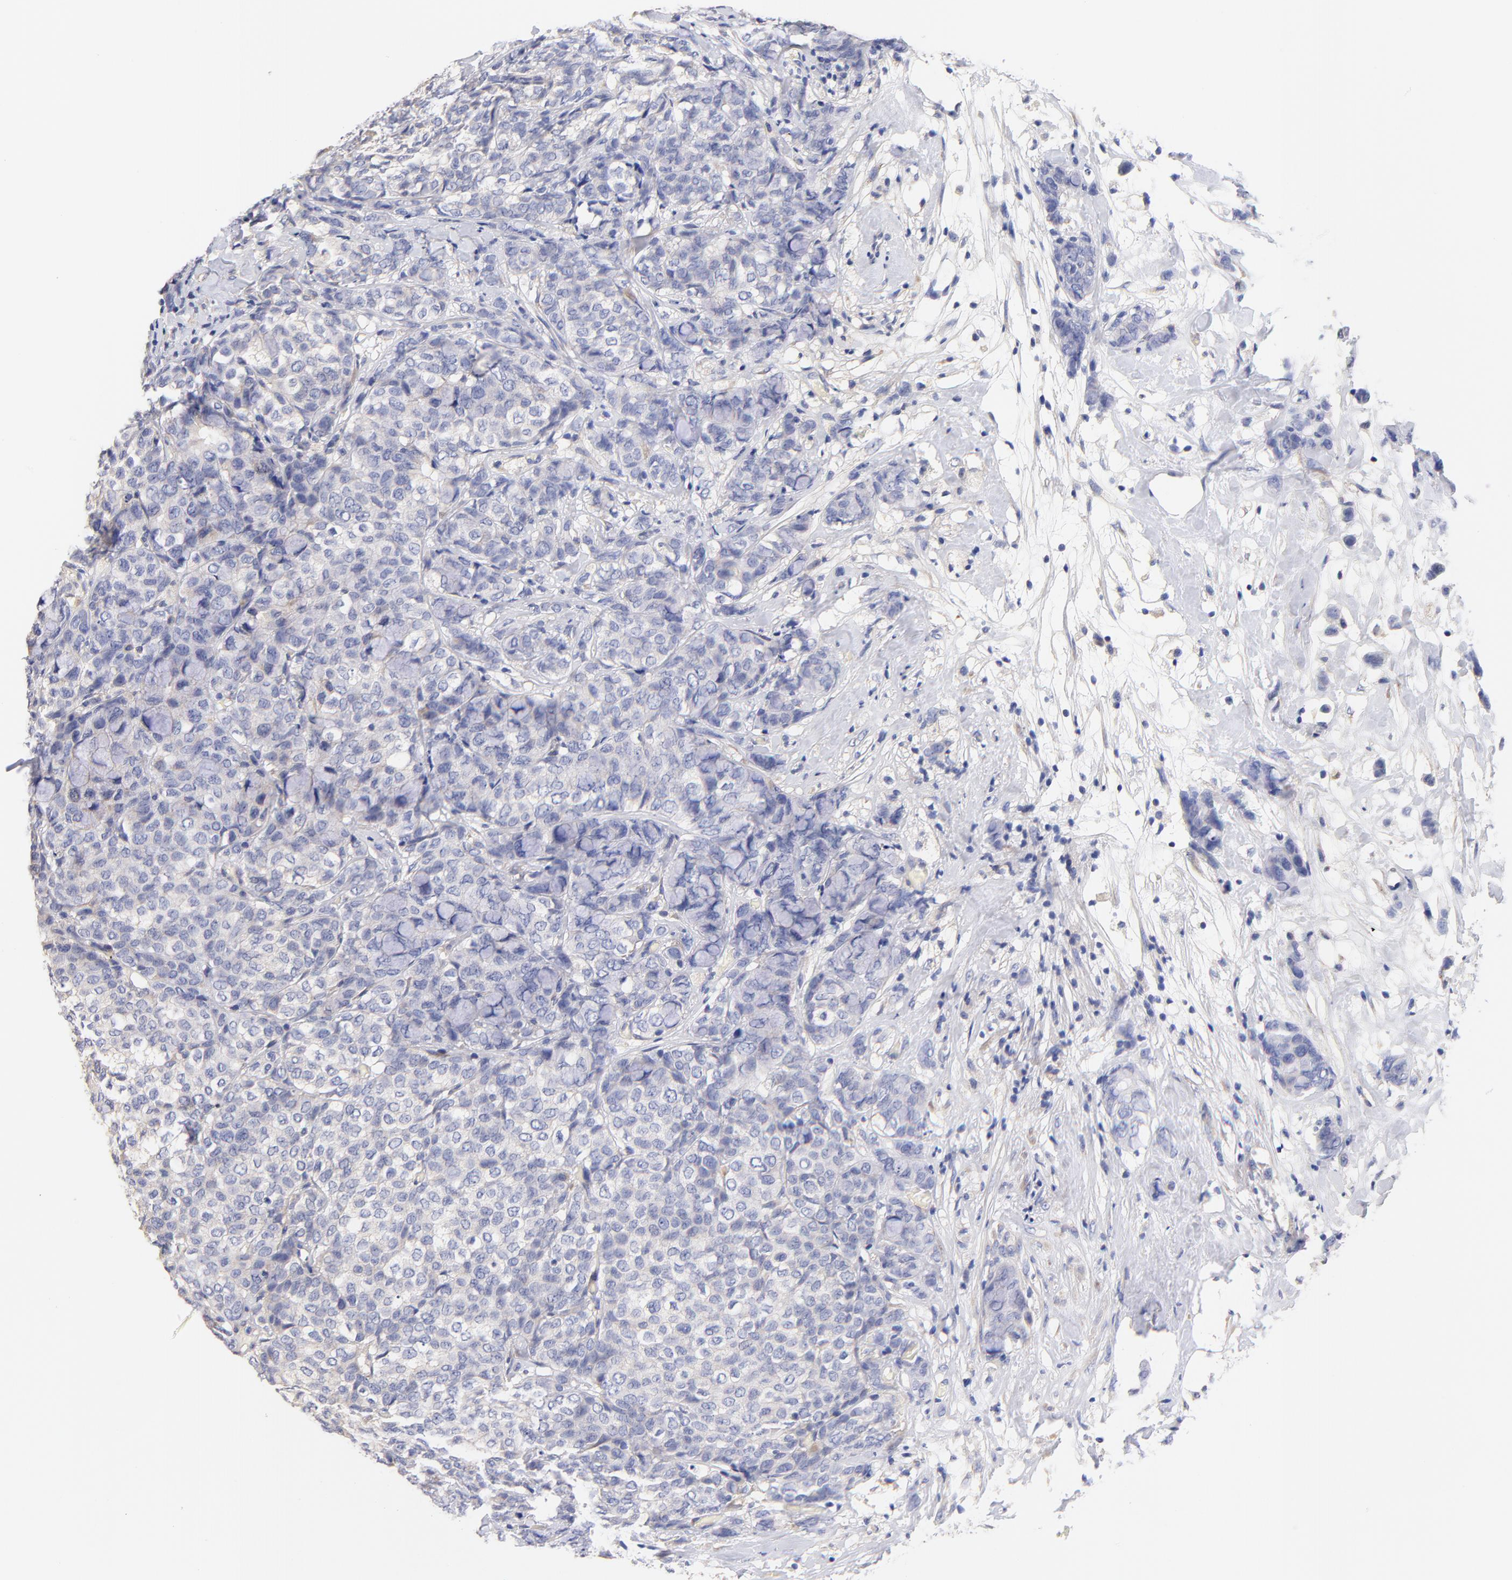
{"staining": {"intensity": "negative", "quantity": "none", "location": "none"}, "tissue": "breast cancer", "cell_type": "Tumor cells", "image_type": "cancer", "snomed": [{"axis": "morphology", "description": "Lobular carcinoma"}, {"axis": "topography", "description": "Breast"}], "caption": "High power microscopy photomicrograph of an immunohistochemistry (IHC) image of breast cancer, revealing no significant positivity in tumor cells.", "gene": "HS3ST1", "patient": {"sex": "female", "age": 60}}